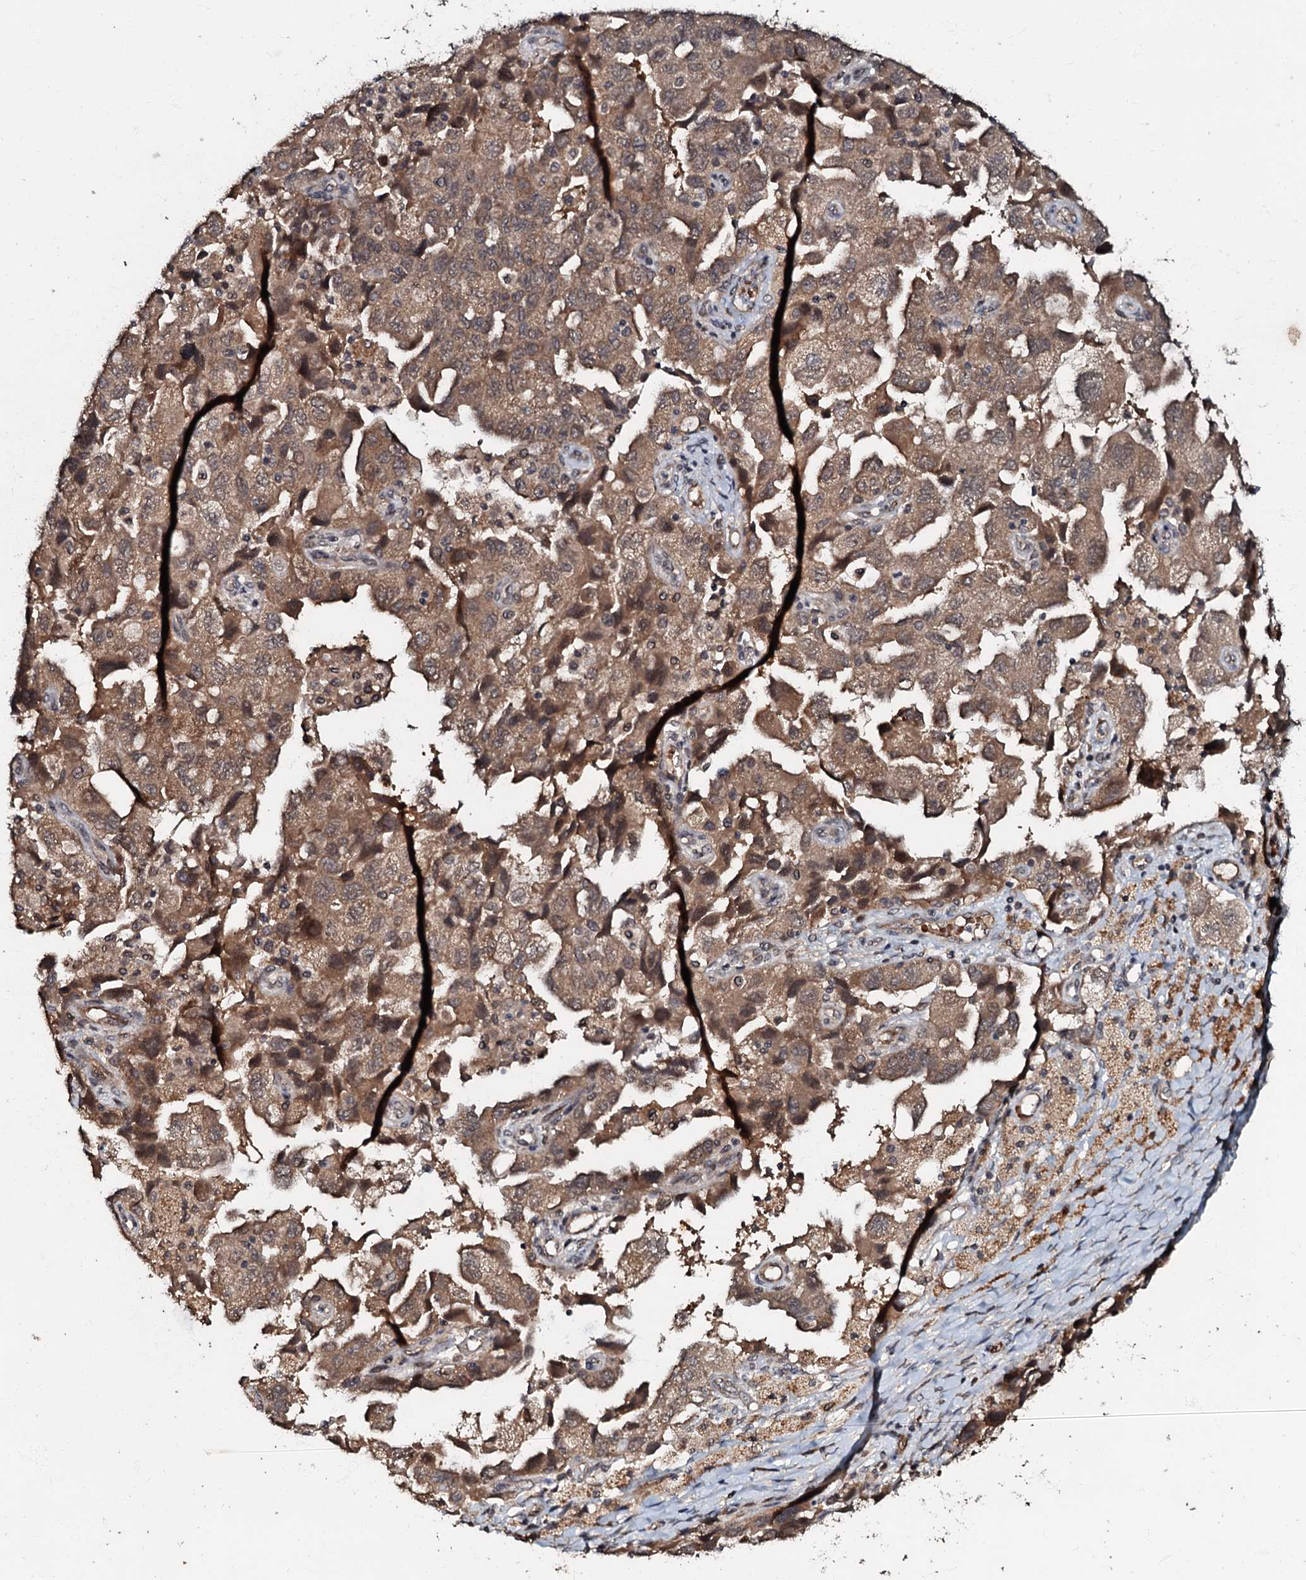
{"staining": {"intensity": "moderate", "quantity": ">75%", "location": "cytoplasmic/membranous"}, "tissue": "ovarian cancer", "cell_type": "Tumor cells", "image_type": "cancer", "snomed": [{"axis": "morphology", "description": "Carcinoma, NOS"}, {"axis": "morphology", "description": "Cystadenocarcinoma, serous, NOS"}, {"axis": "topography", "description": "Ovary"}], "caption": "Immunohistochemical staining of serous cystadenocarcinoma (ovarian) shows medium levels of moderate cytoplasmic/membranous positivity in about >75% of tumor cells. (DAB (3,3'-diaminobenzidine) IHC with brightfield microscopy, high magnification).", "gene": "MANSC4", "patient": {"sex": "female", "age": 69}}